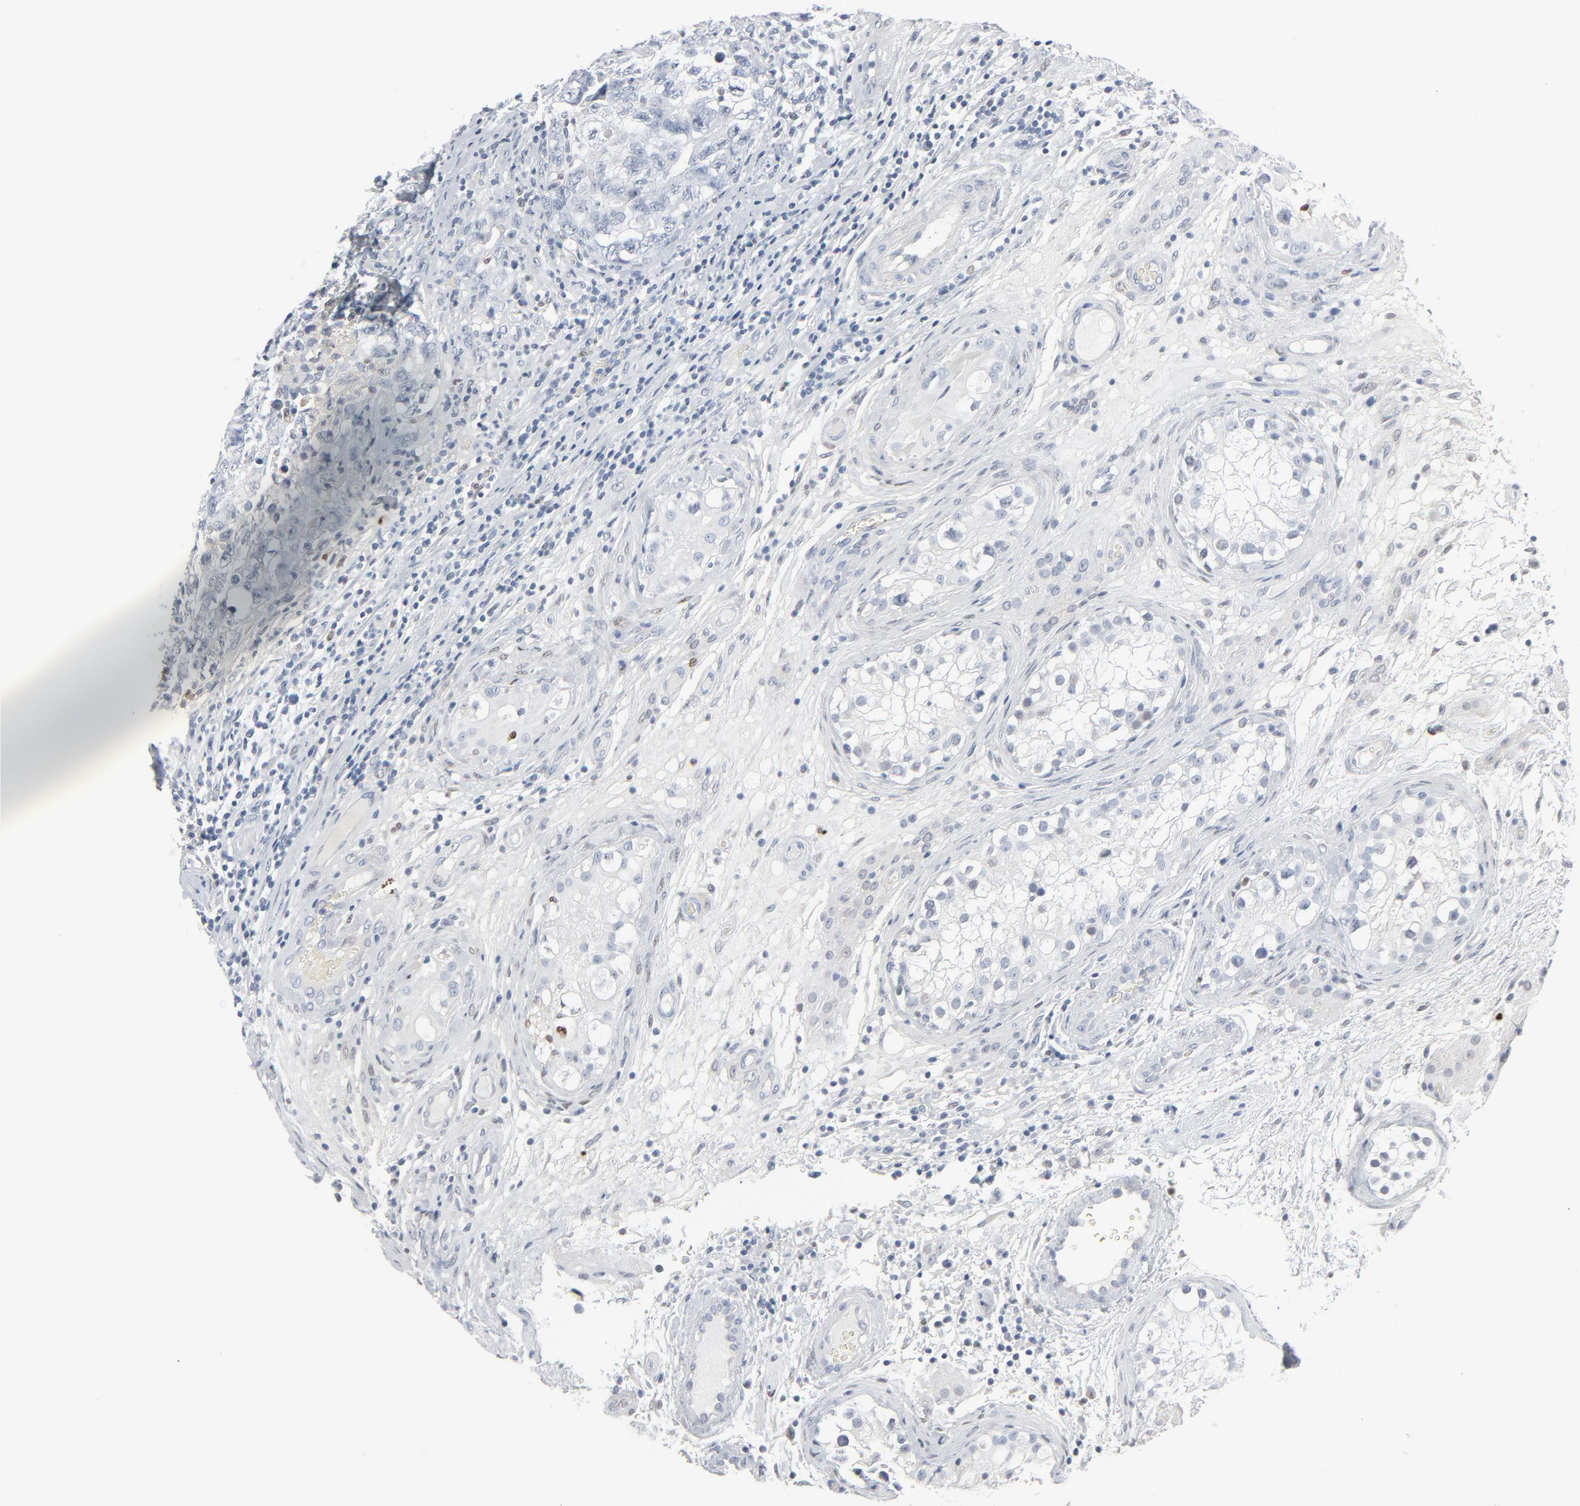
{"staining": {"intensity": "negative", "quantity": "none", "location": "none"}, "tissue": "testis cancer", "cell_type": "Tumor cells", "image_type": "cancer", "snomed": [{"axis": "morphology", "description": "Seminoma, NOS"}, {"axis": "topography", "description": "Testis"}], "caption": "This is a histopathology image of immunohistochemistry staining of testis cancer (seminoma), which shows no staining in tumor cells.", "gene": "MITF", "patient": {"sex": "male", "age": 59}}